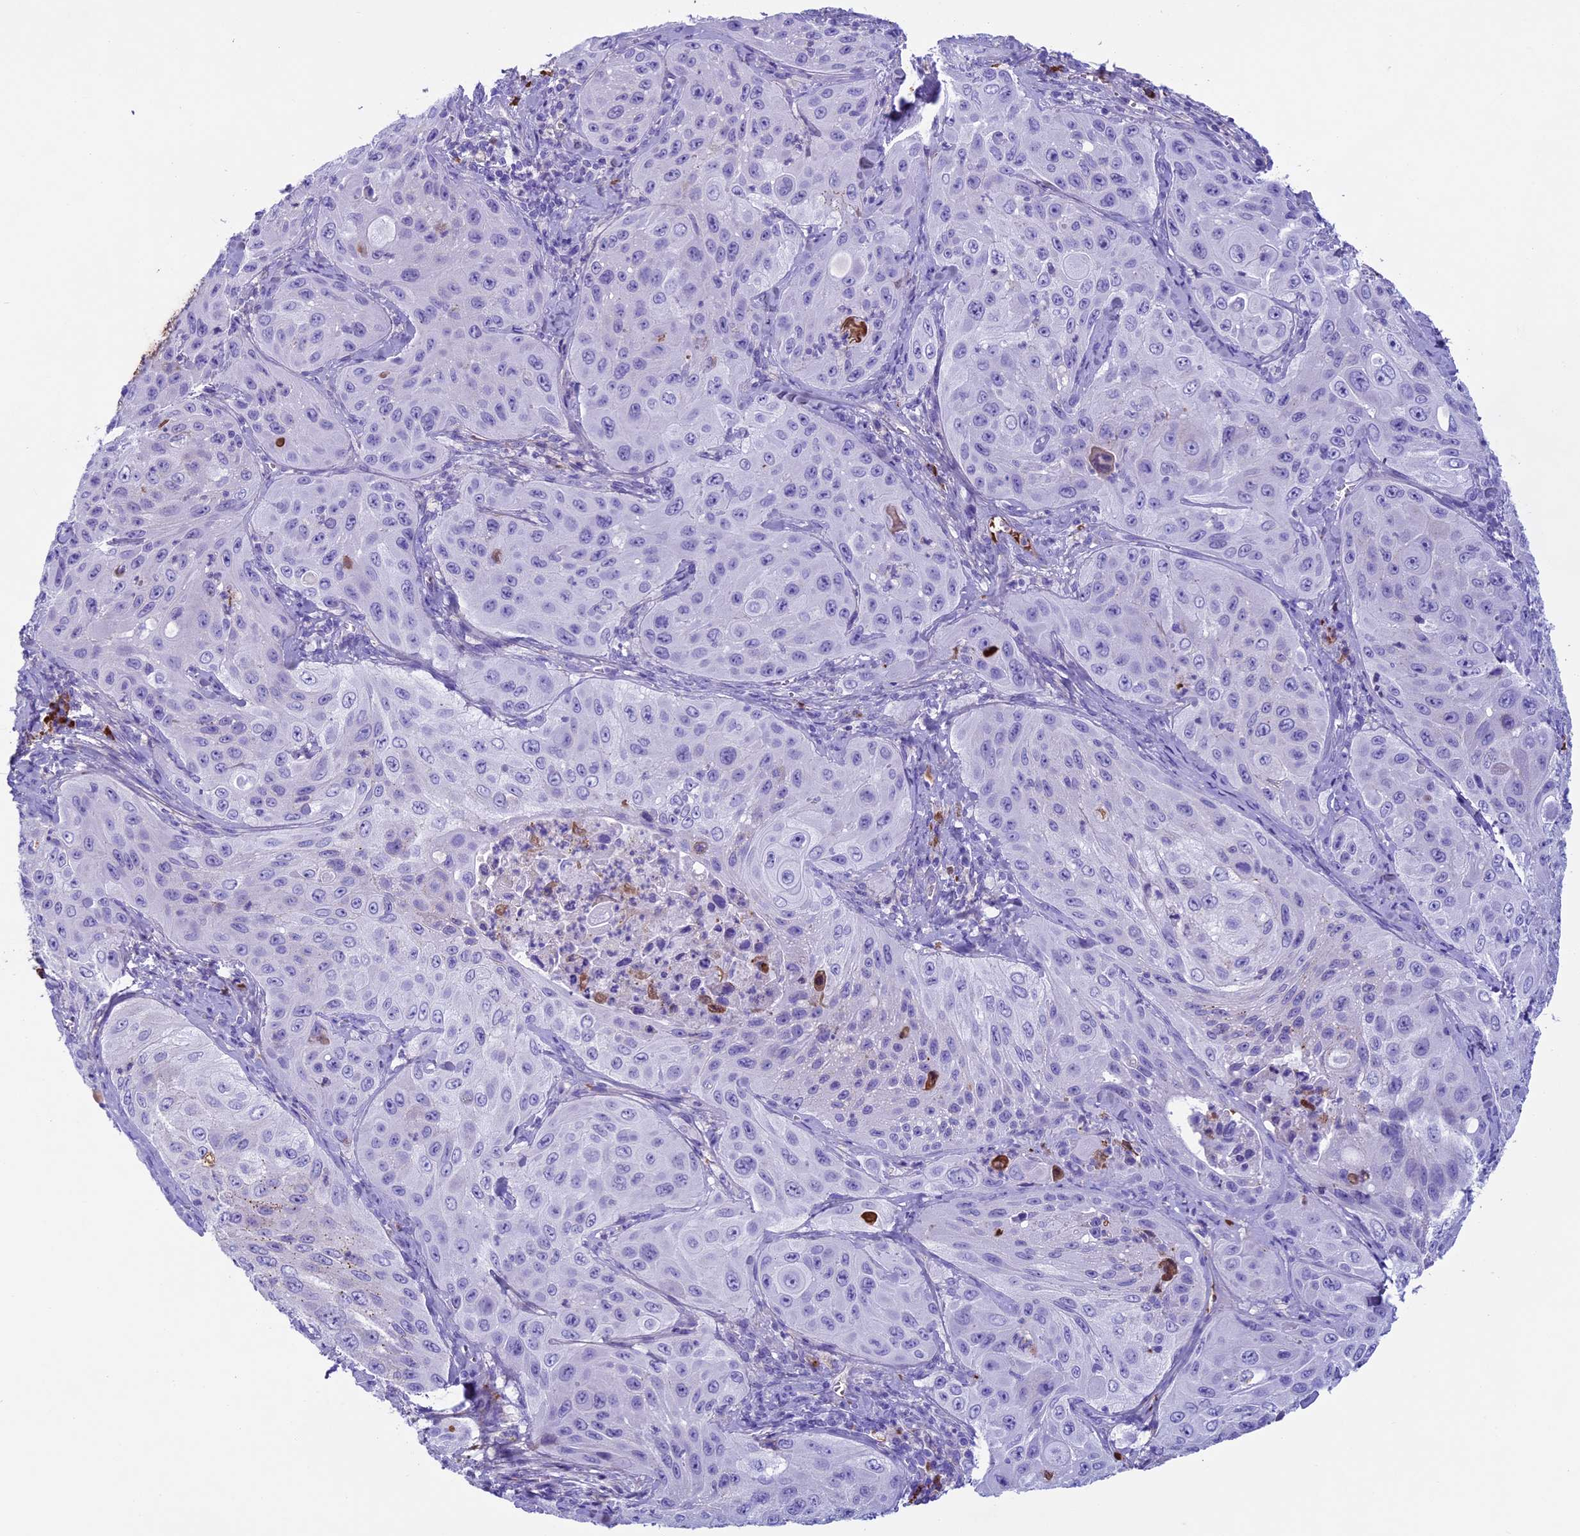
{"staining": {"intensity": "negative", "quantity": "none", "location": "none"}, "tissue": "cervical cancer", "cell_type": "Tumor cells", "image_type": "cancer", "snomed": [{"axis": "morphology", "description": "Squamous cell carcinoma, NOS"}, {"axis": "topography", "description": "Cervix"}], "caption": "This is a histopathology image of immunohistochemistry (IHC) staining of cervical cancer, which shows no expression in tumor cells.", "gene": "IGSF6", "patient": {"sex": "female", "age": 42}}